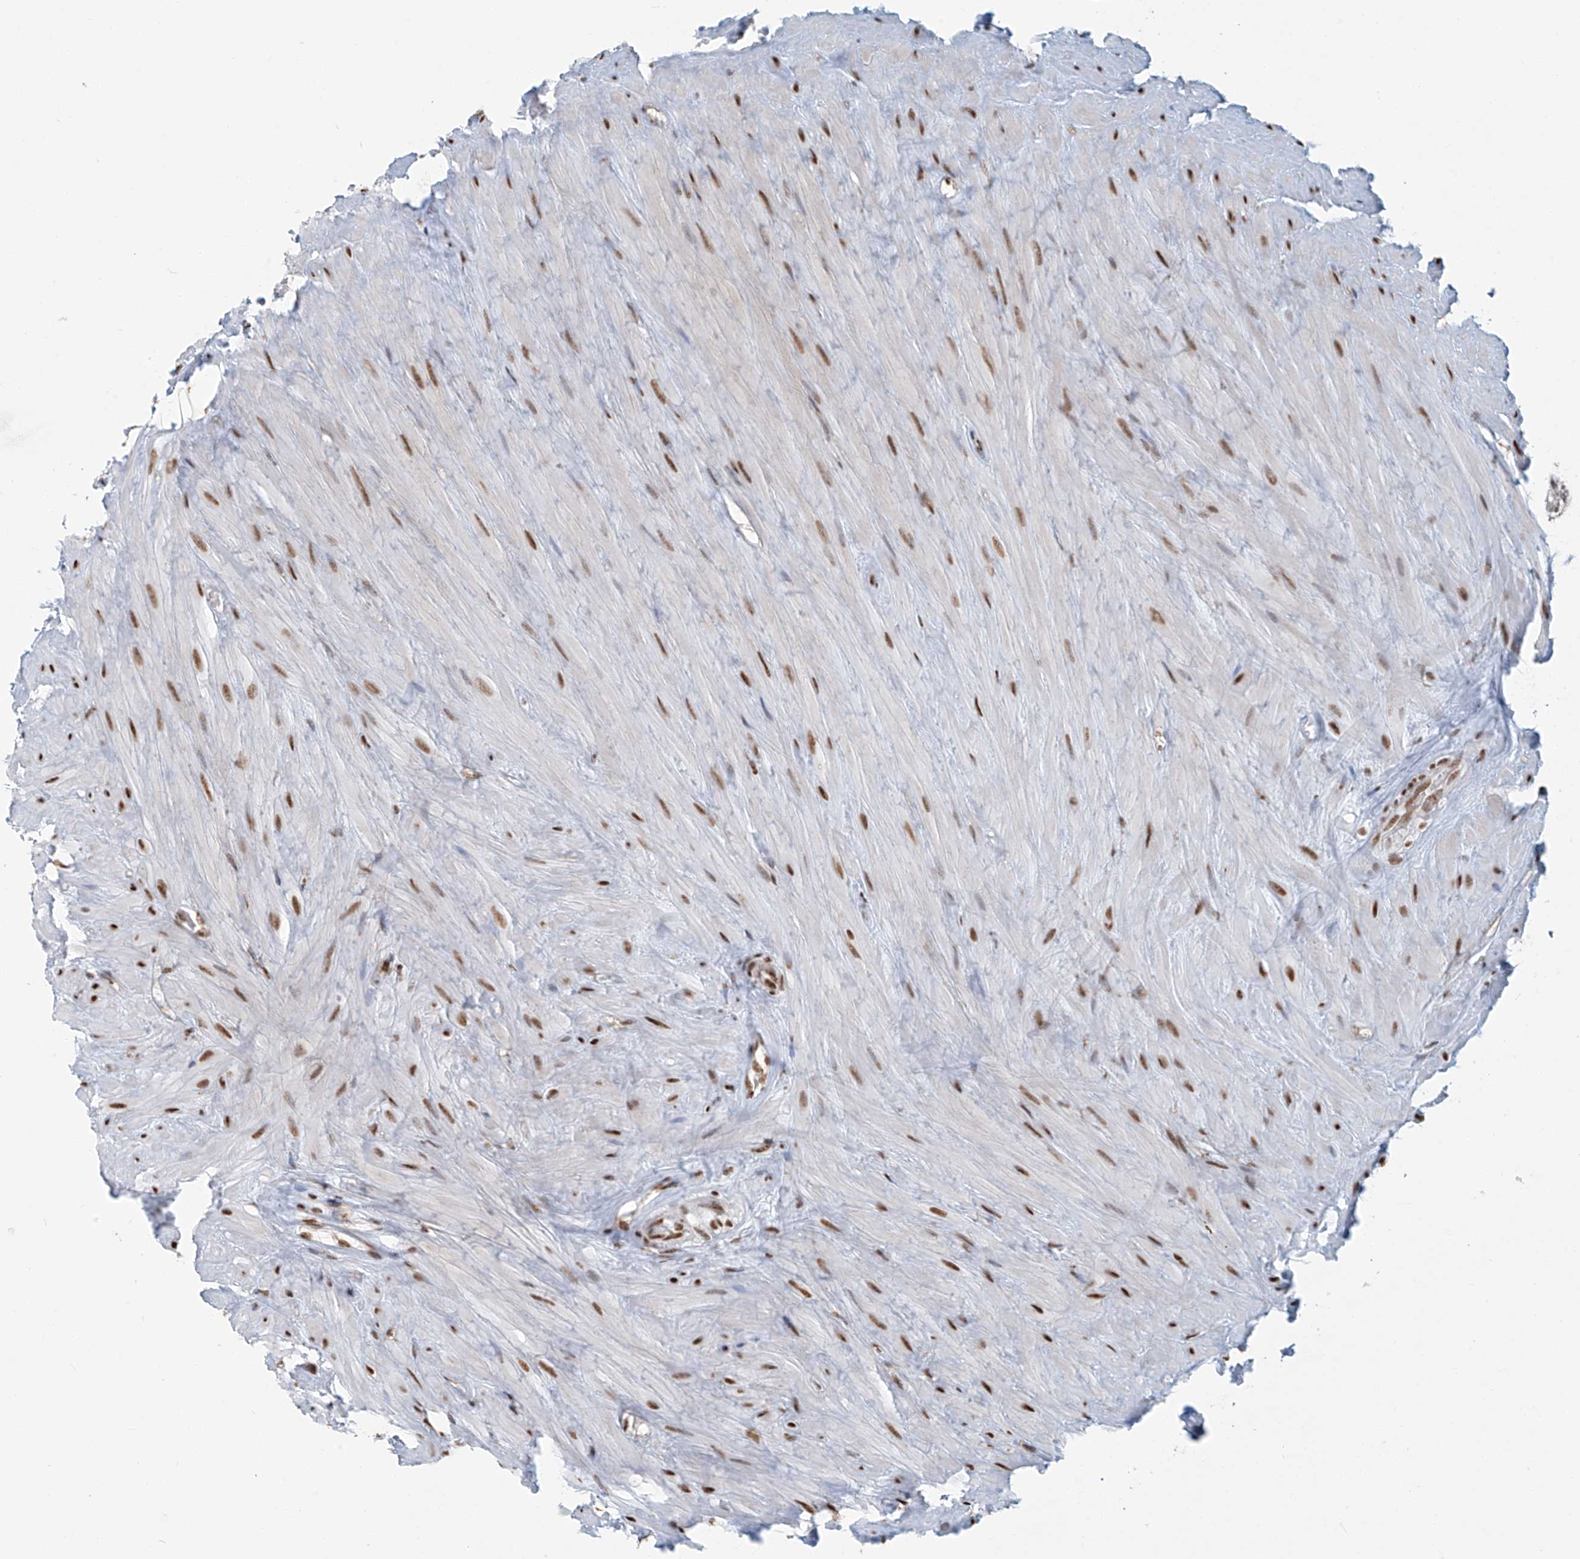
{"staining": {"intensity": "strong", "quantity": ">75%", "location": "nuclear"}, "tissue": "seminal vesicle", "cell_type": "Glandular cells", "image_type": "normal", "snomed": [{"axis": "morphology", "description": "Normal tissue, NOS"}, {"axis": "topography", "description": "Seminal veicle"}], "caption": "The photomicrograph demonstrates immunohistochemical staining of unremarkable seminal vesicle. There is strong nuclear staining is present in approximately >75% of glandular cells. (brown staining indicates protein expression, while blue staining denotes nuclei).", "gene": "ENSG00000257390", "patient": {"sex": "male", "age": 80}}